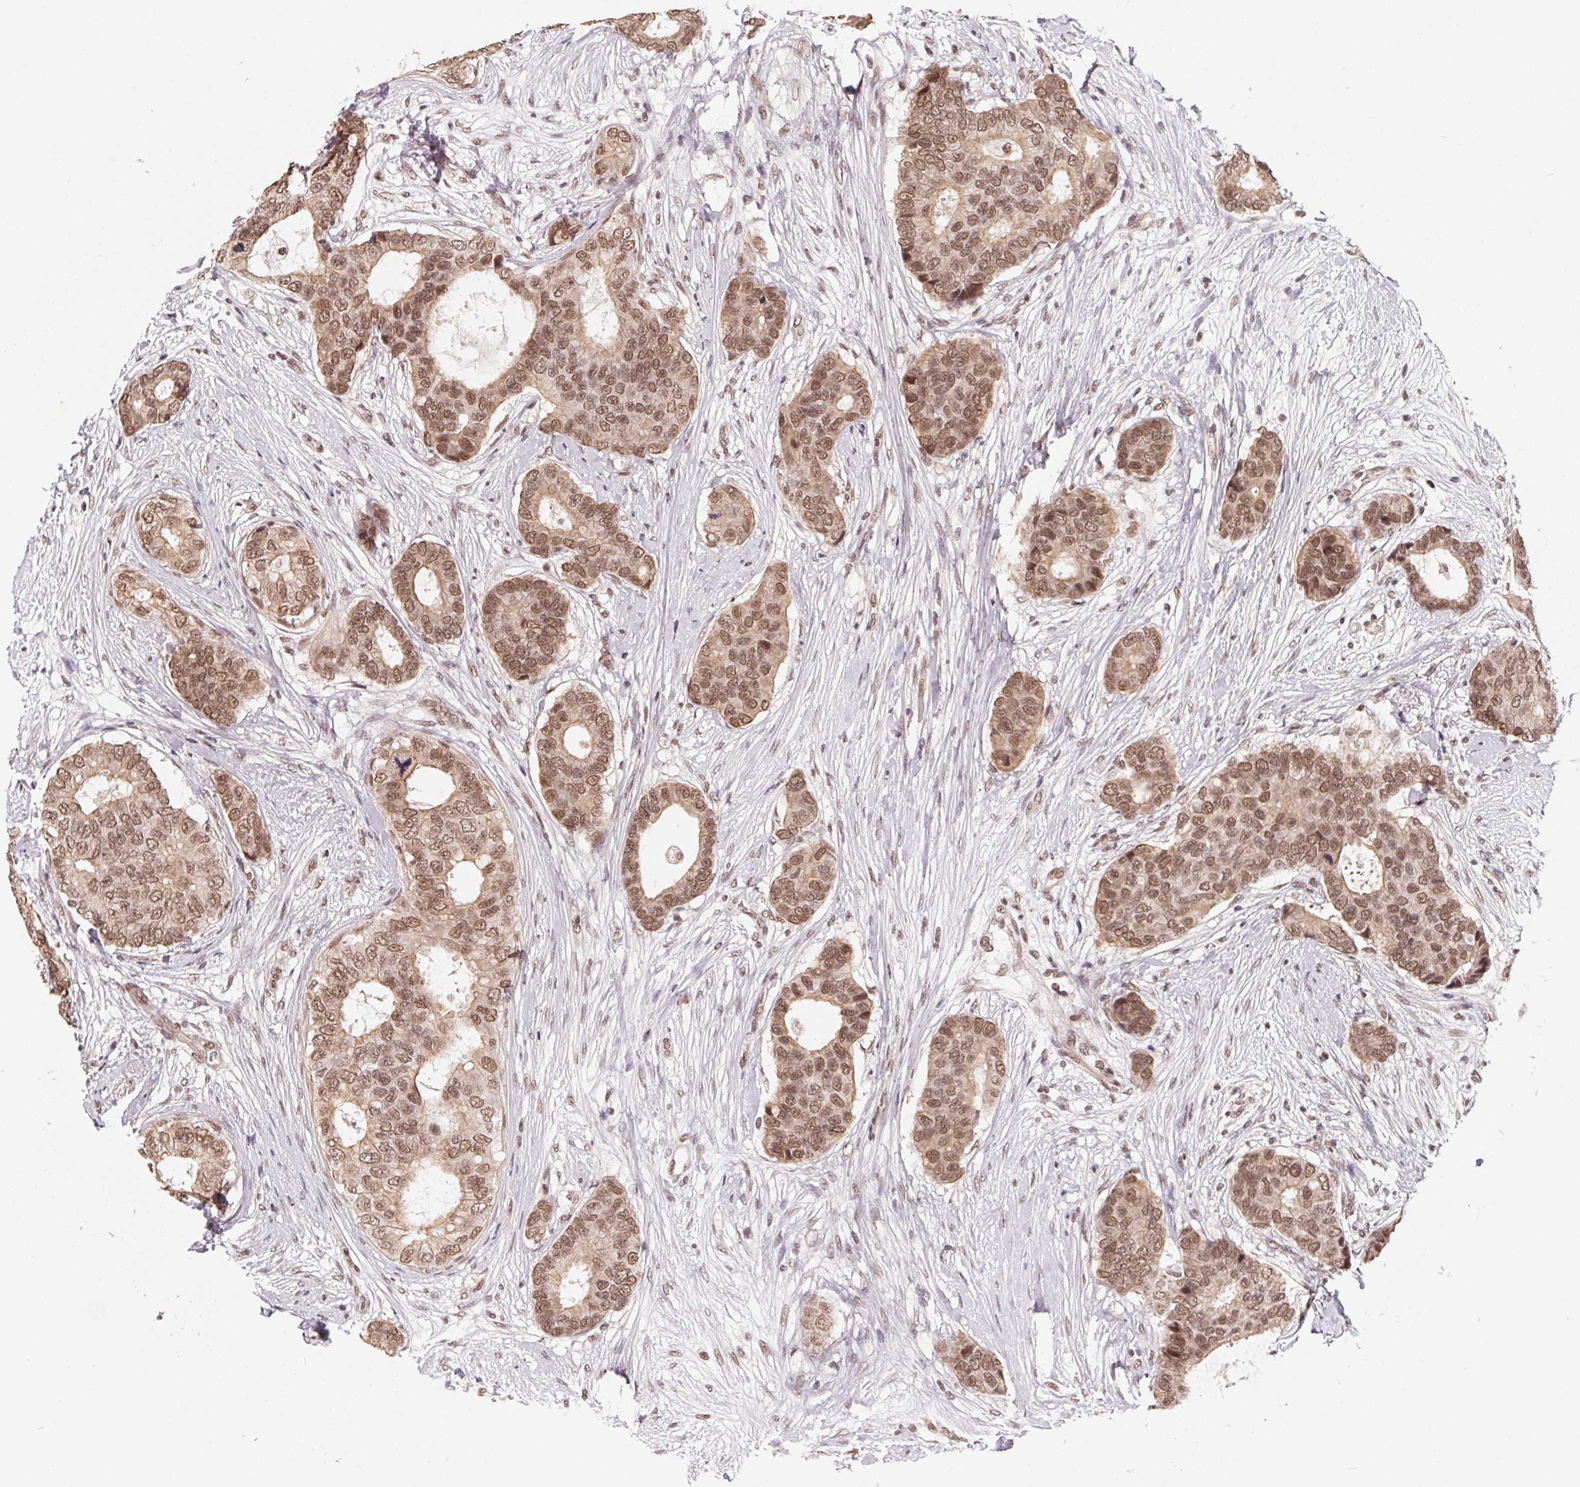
{"staining": {"intensity": "moderate", "quantity": ">75%", "location": "cytoplasmic/membranous,nuclear"}, "tissue": "breast cancer", "cell_type": "Tumor cells", "image_type": "cancer", "snomed": [{"axis": "morphology", "description": "Duct carcinoma"}, {"axis": "topography", "description": "Breast"}], "caption": "The immunohistochemical stain labels moderate cytoplasmic/membranous and nuclear positivity in tumor cells of breast cancer tissue.", "gene": "TCERG1", "patient": {"sex": "female", "age": 75}}